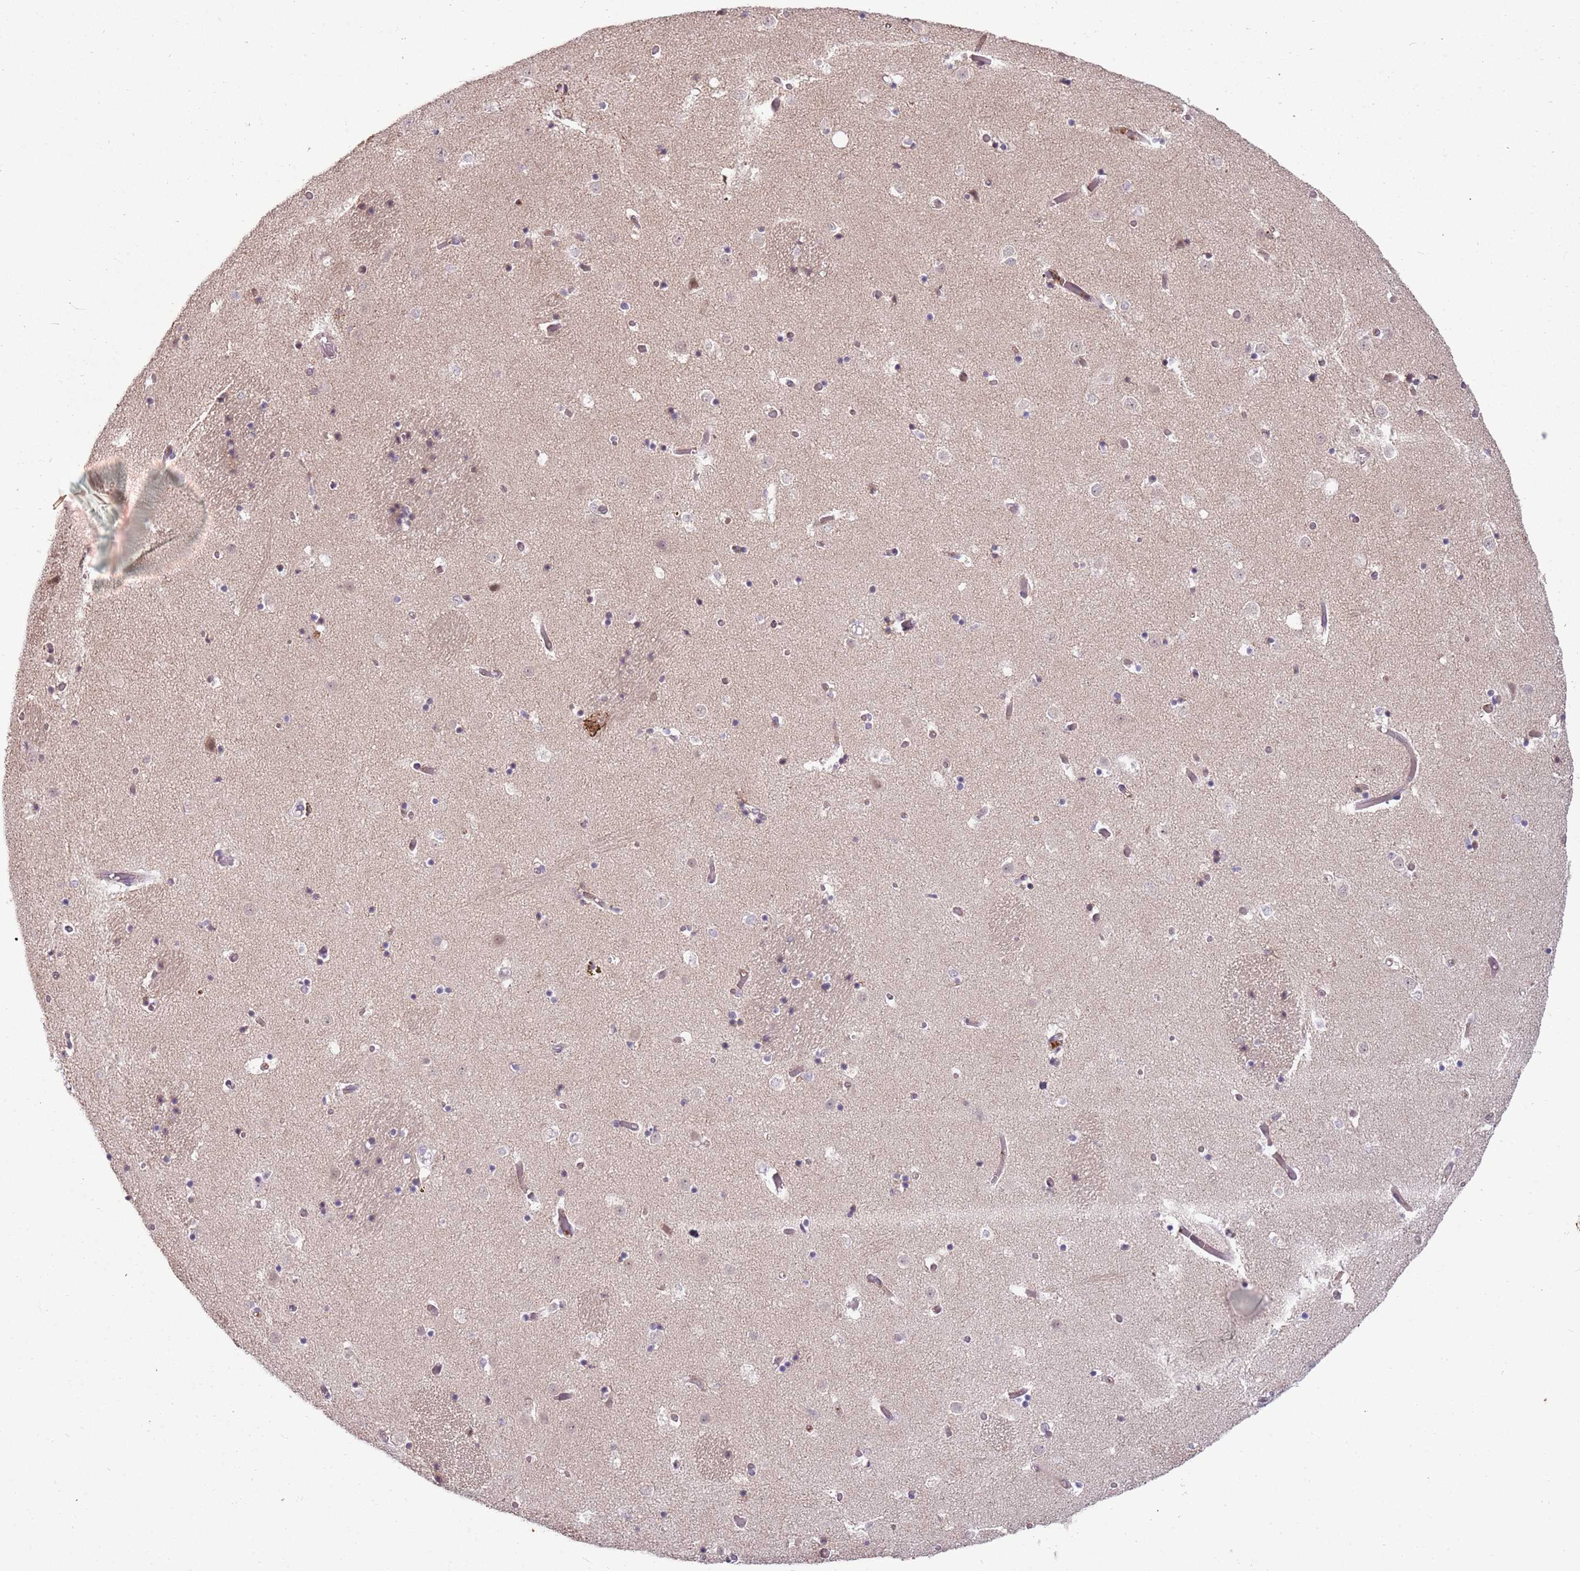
{"staining": {"intensity": "weak", "quantity": "25%-75%", "location": "nuclear"}, "tissue": "caudate", "cell_type": "Glial cells", "image_type": "normal", "snomed": [{"axis": "morphology", "description": "Normal tissue, NOS"}, {"axis": "topography", "description": "Lateral ventricle wall"}], "caption": "A low amount of weak nuclear positivity is identified in approximately 25%-75% of glial cells in normal caudate. (DAB IHC, brown staining for protein, blue staining for nuclei).", "gene": "NBPF4", "patient": {"sex": "female", "age": 52}}